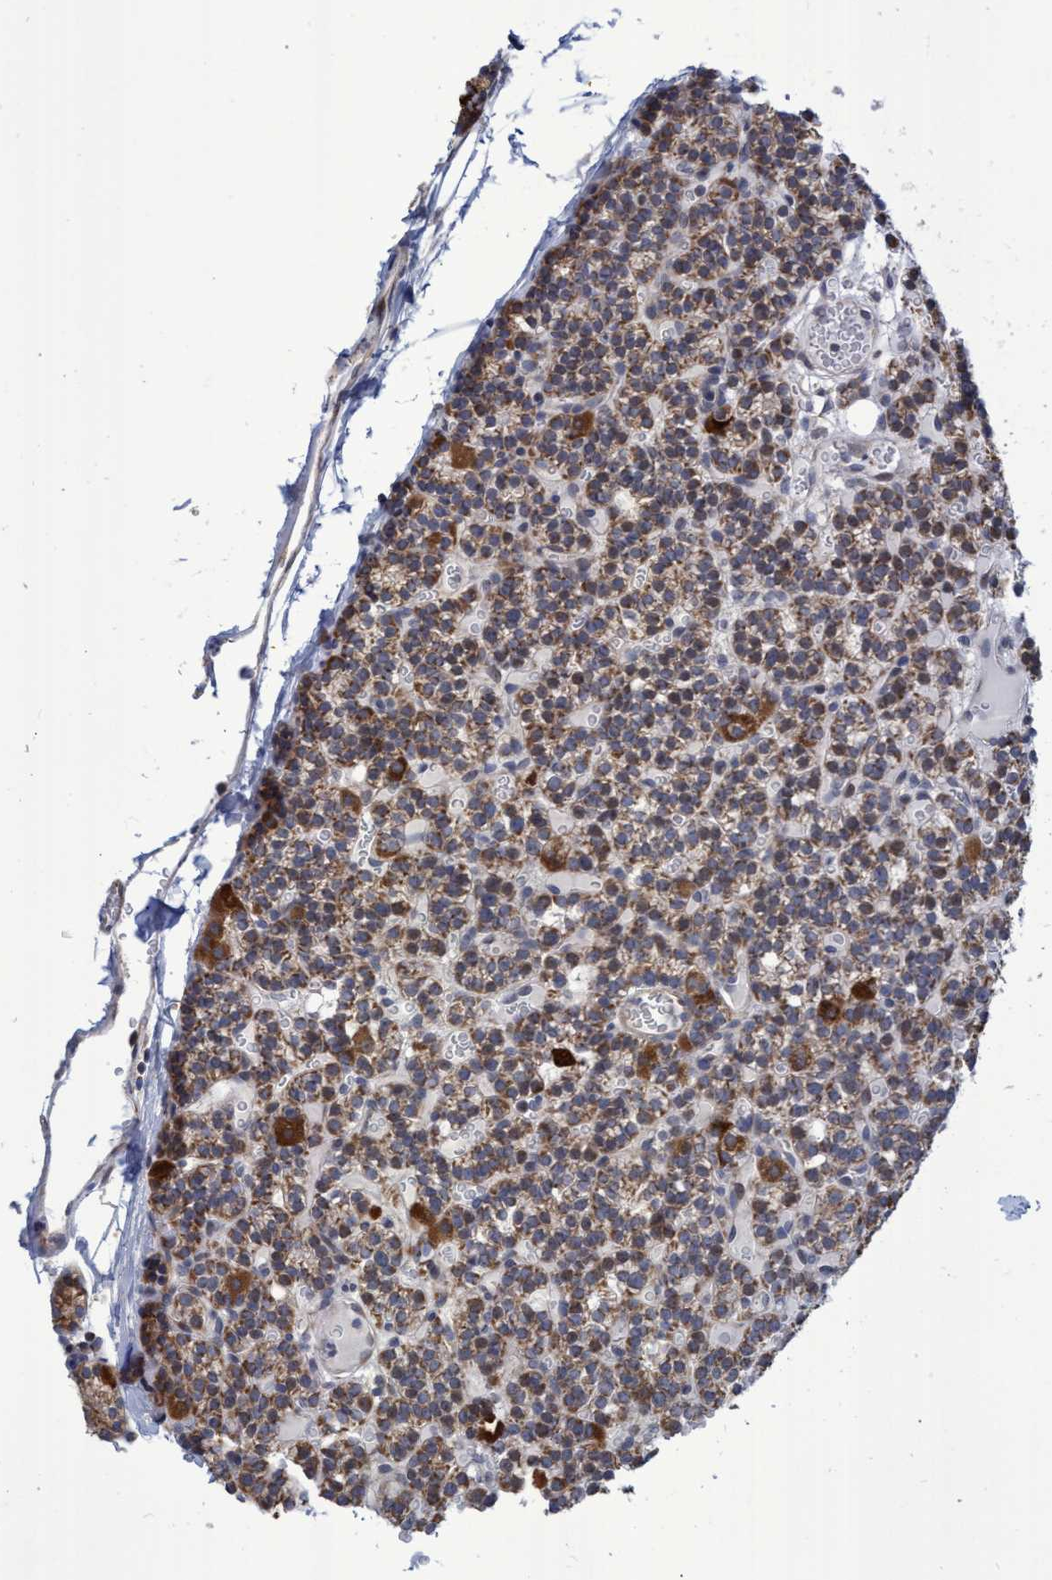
{"staining": {"intensity": "moderate", "quantity": ">75%", "location": "cytoplasmic/membranous"}, "tissue": "parathyroid gland", "cell_type": "Glandular cells", "image_type": "normal", "snomed": [{"axis": "morphology", "description": "Normal tissue, NOS"}, {"axis": "morphology", "description": "Adenoma, NOS"}, {"axis": "topography", "description": "Parathyroid gland"}], "caption": "High-magnification brightfield microscopy of unremarkable parathyroid gland stained with DAB (3,3'-diaminobenzidine) (brown) and counterstained with hematoxylin (blue). glandular cells exhibit moderate cytoplasmic/membranous staining is identified in about>75% of cells.", "gene": "NAT16", "patient": {"sex": "female", "age": 58}}